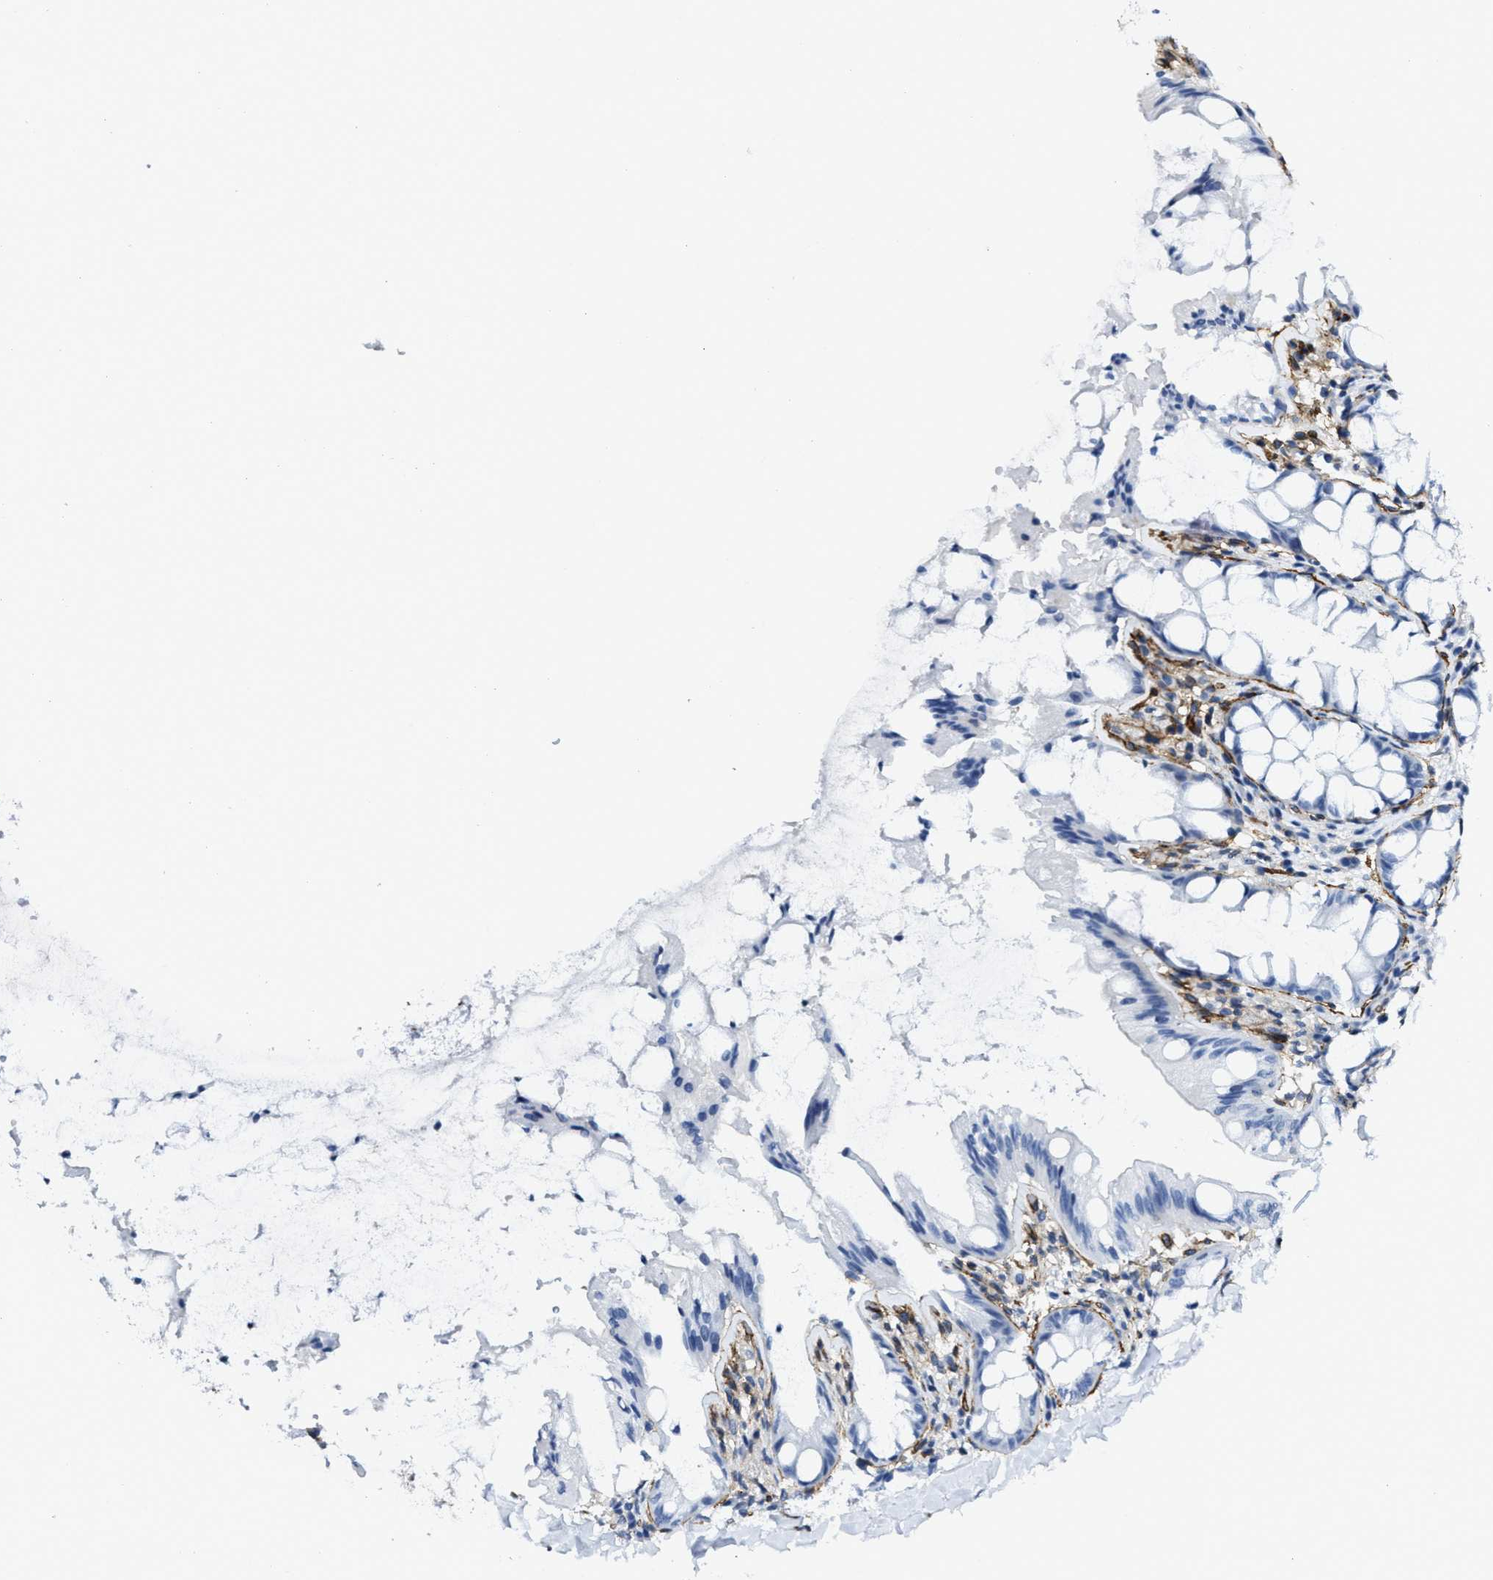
{"staining": {"intensity": "moderate", "quantity": ">75%", "location": "cytoplasmic/membranous"}, "tissue": "colon", "cell_type": "Endothelial cells", "image_type": "normal", "snomed": [{"axis": "morphology", "description": "Normal tissue, NOS"}, {"axis": "topography", "description": "Colon"}], "caption": "DAB (3,3'-diaminobenzidine) immunohistochemical staining of normal human colon exhibits moderate cytoplasmic/membranous protein expression in about >75% of endothelial cells.", "gene": "NAB1", "patient": {"sex": "male", "age": 47}}